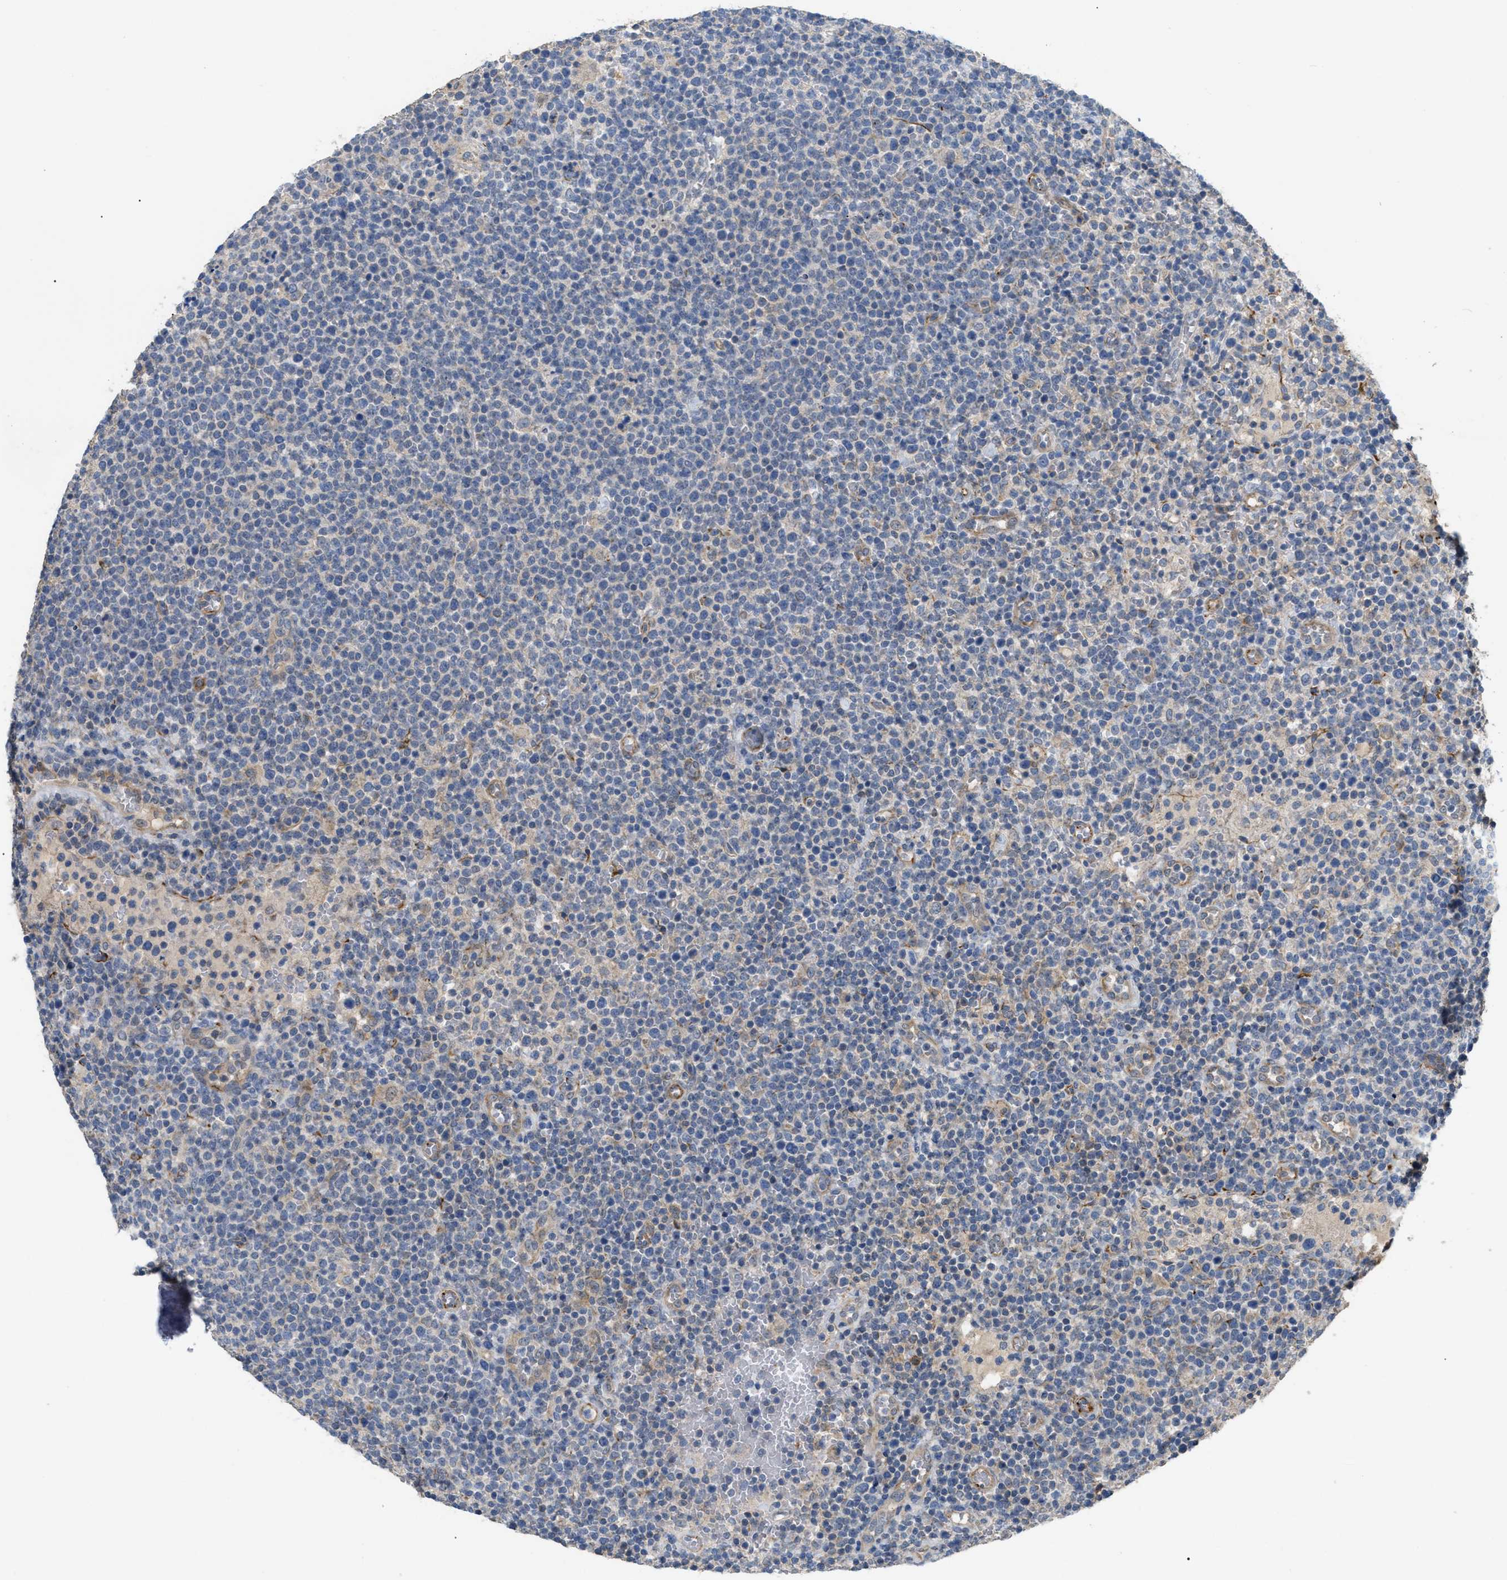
{"staining": {"intensity": "negative", "quantity": "none", "location": "none"}, "tissue": "lymphoma", "cell_type": "Tumor cells", "image_type": "cancer", "snomed": [{"axis": "morphology", "description": "Malignant lymphoma, non-Hodgkin's type, High grade"}, {"axis": "topography", "description": "Lymph node"}], "caption": "Human lymphoma stained for a protein using immunohistochemistry exhibits no positivity in tumor cells.", "gene": "DHX58", "patient": {"sex": "male", "age": 61}}